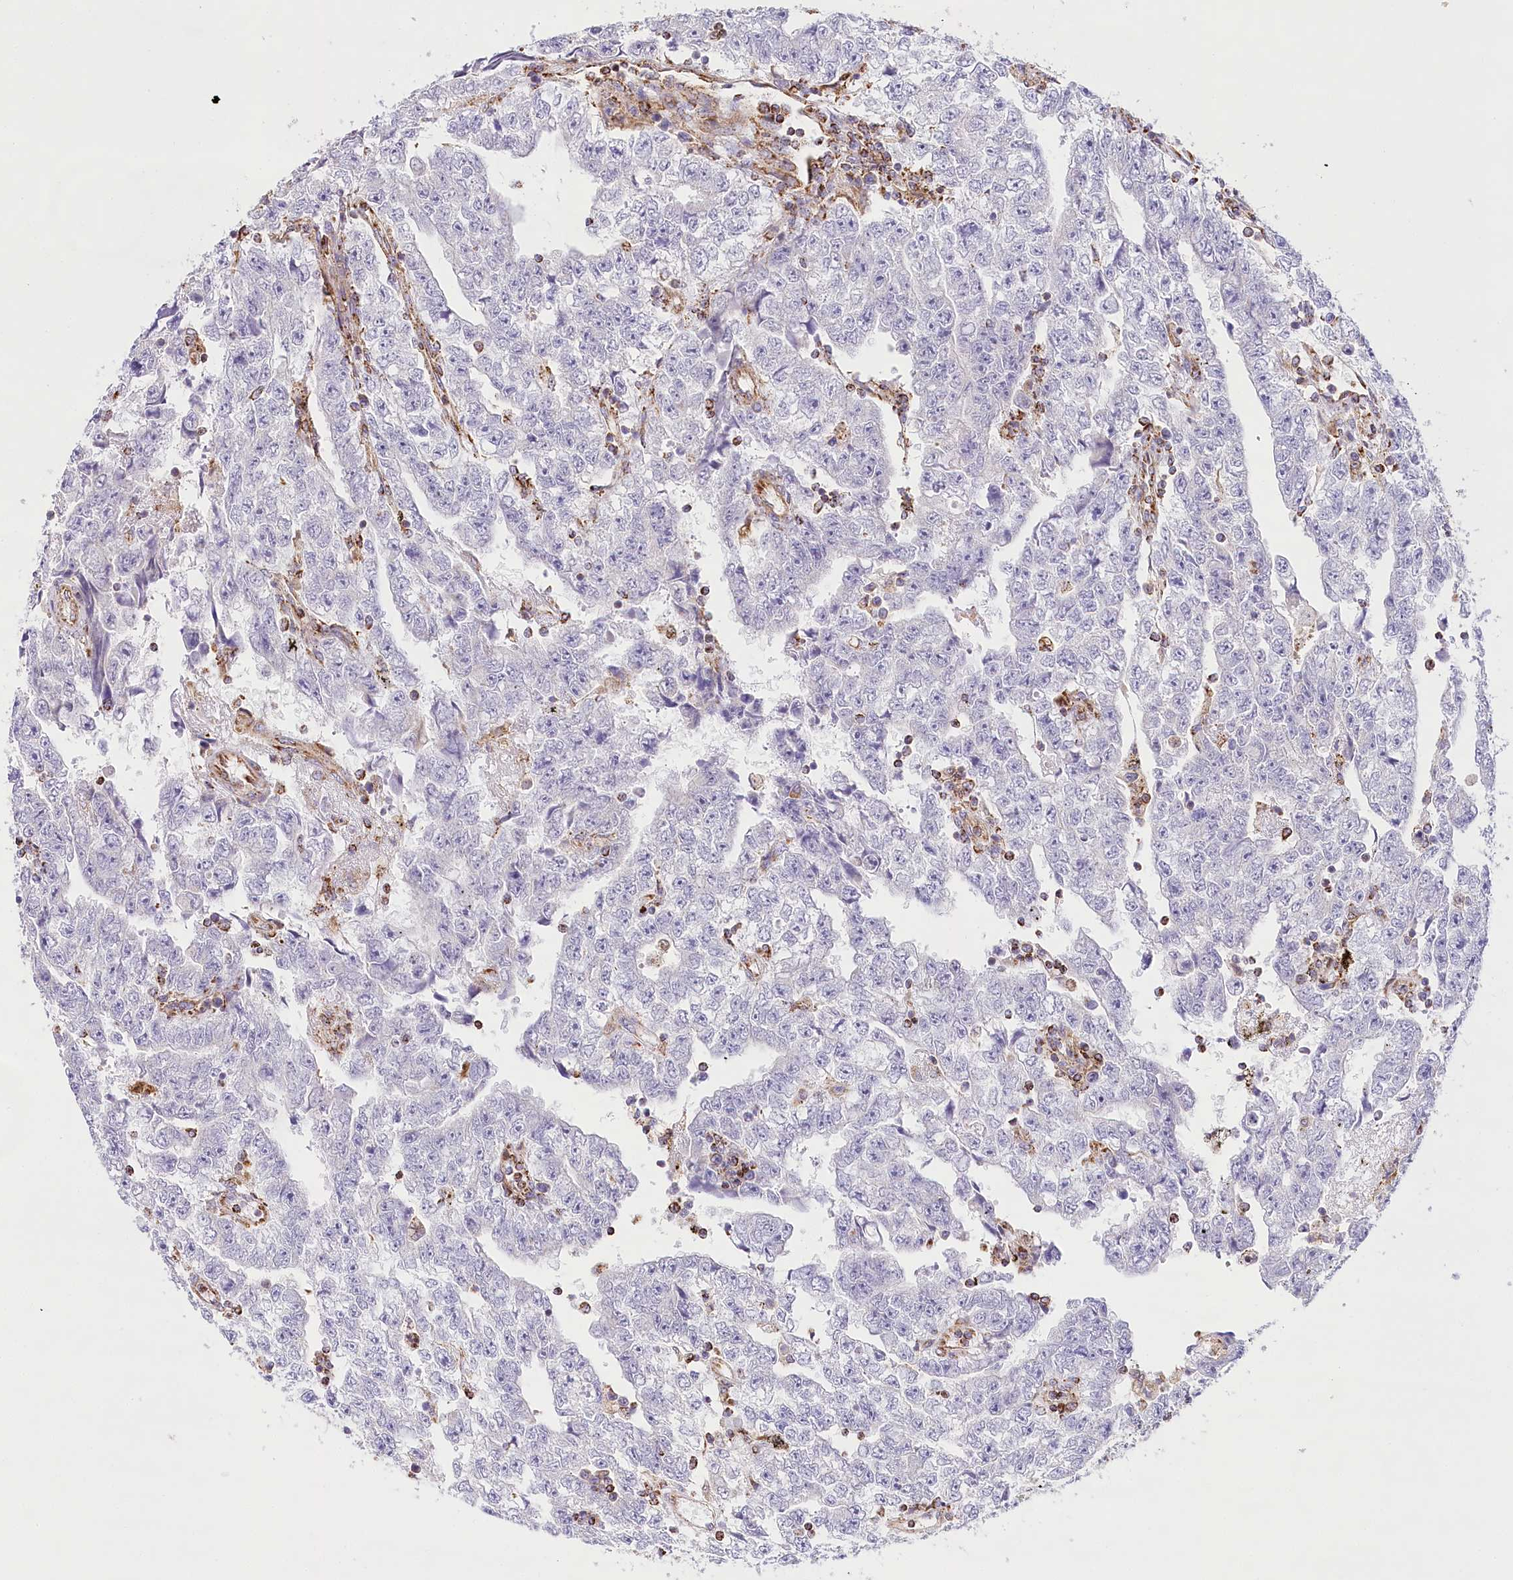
{"staining": {"intensity": "negative", "quantity": "none", "location": "none"}, "tissue": "testis cancer", "cell_type": "Tumor cells", "image_type": "cancer", "snomed": [{"axis": "morphology", "description": "Carcinoma, Embryonal, NOS"}, {"axis": "topography", "description": "Testis"}], "caption": "High power microscopy micrograph of an immunohistochemistry histopathology image of embryonal carcinoma (testis), revealing no significant expression in tumor cells. Brightfield microscopy of immunohistochemistry stained with DAB (brown) and hematoxylin (blue), captured at high magnification.", "gene": "LSS", "patient": {"sex": "male", "age": 25}}